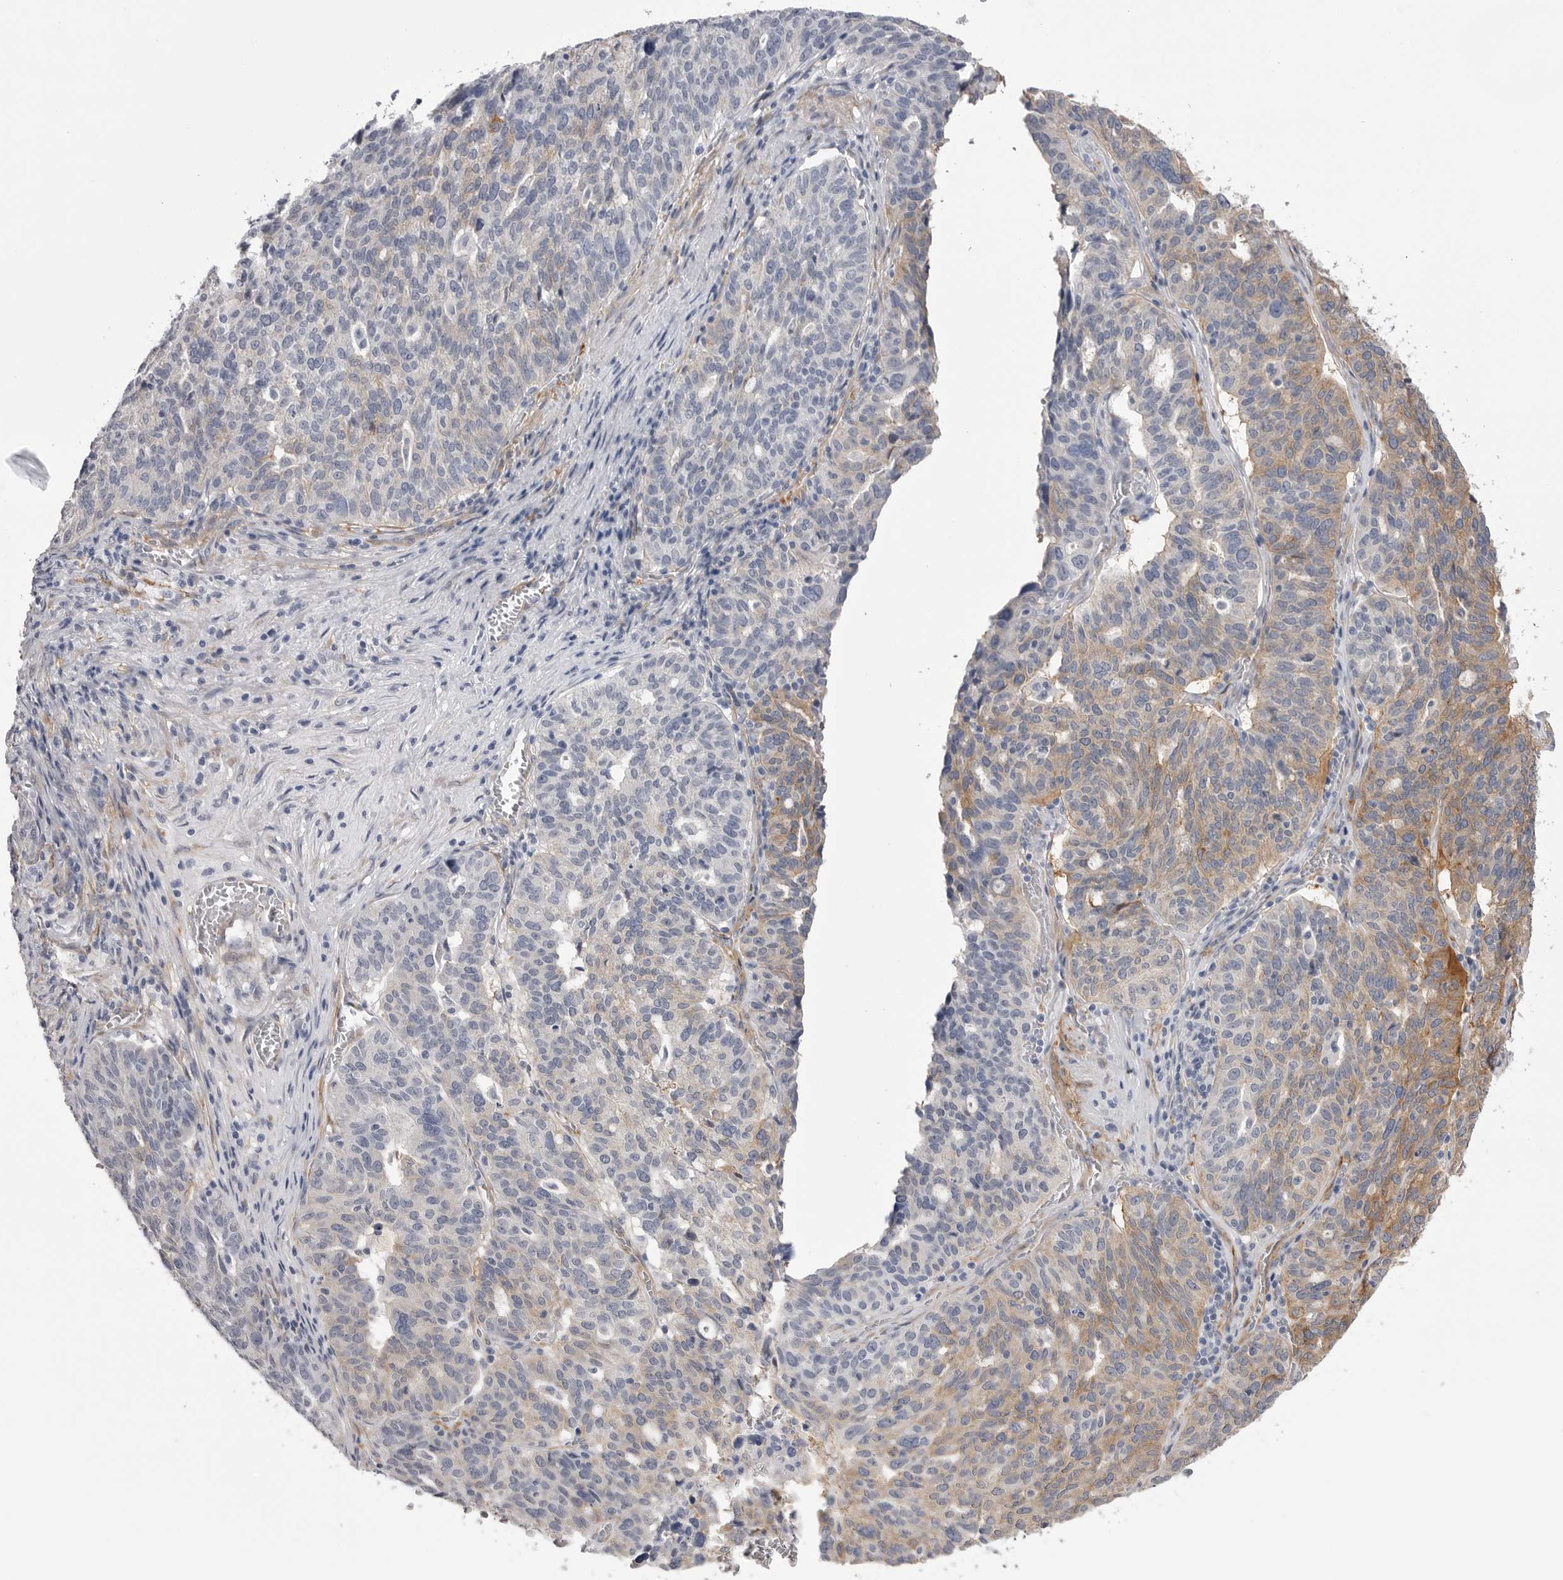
{"staining": {"intensity": "moderate", "quantity": "25%-75%", "location": "cytoplasmic/membranous"}, "tissue": "ovarian cancer", "cell_type": "Tumor cells", "image_type": "cancer", "snomed": [{"axis": "morphology", "description": "Cystadenocarcinoma, serous, NOS"}, {"axis": "topography", "description": "Ovary"}], "caption": "Immunohistochemistry (IHC) (DAB) staining of human ovarian serous cystadenocarcinoma reveals moderate cytoplasmic/membranous protein expression in about 25%-75% of tumor cells.", "gene": "AKAP12", "patient": {"sex": "female", "age": 59}}